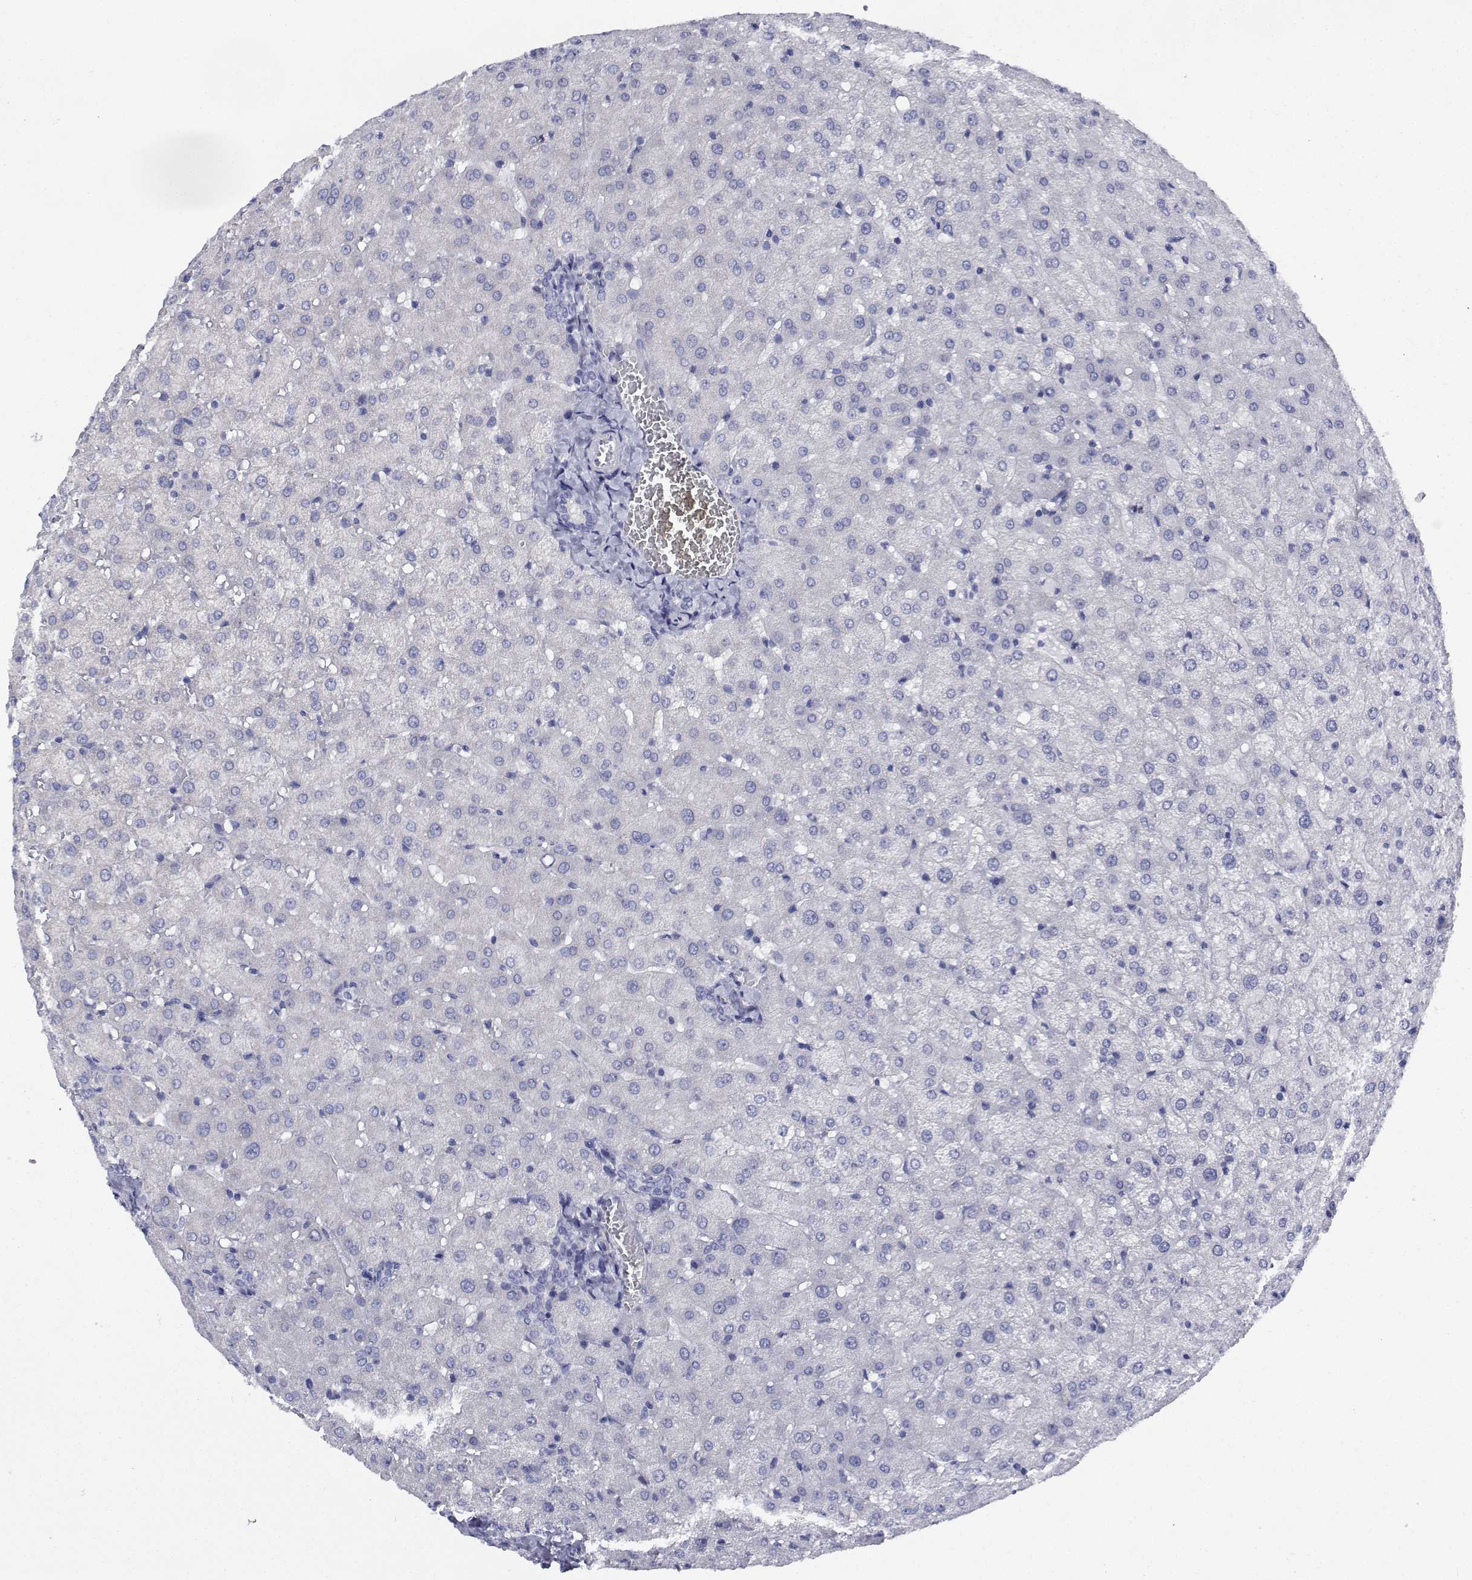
{"staining": {"intensity": "negative", "quantity": "none", "location": "none"}, "tissue": "liver", "cell_type": "Cholangiocytes", "image_type": "normal", "snomed": [{"axis": "morphology", "description": "Normal tissue, NOS"}, {"axis": "topography", "description": "Liver"}], "caption": "Cholangiocytes are negative for brown protein staining in benign liver. (Brightfield microscopy of DAB (3,3'-diaminobenzidine) immunohistochemistry at high magnification).", "gene": "CDHR3", "patient": {"sex": "female", "age": 50}}